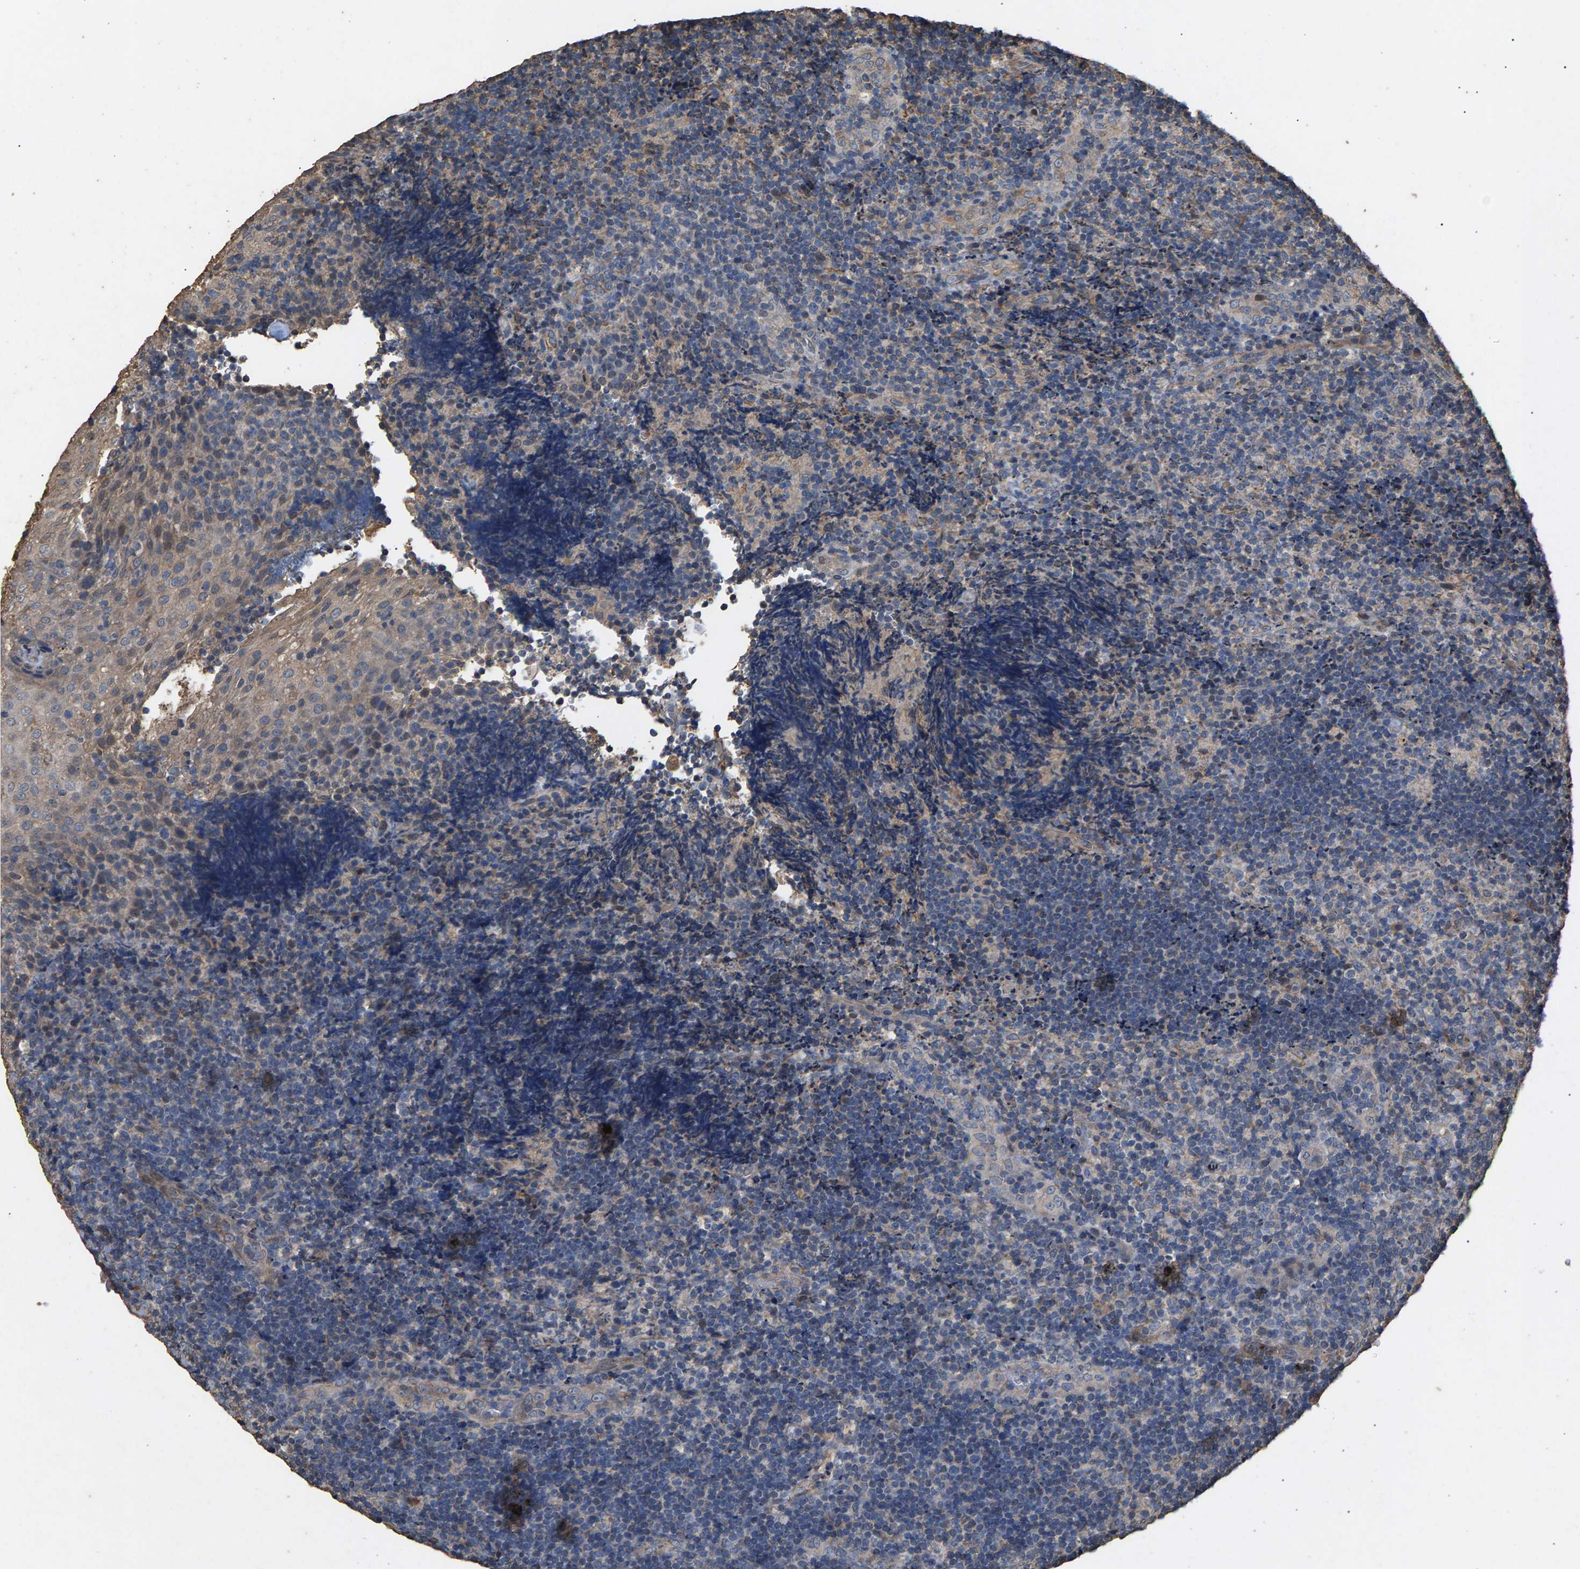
{"staining": {"intensity": "negative", "quantity": "none", "location": "none"}, "tissue": "lymphoma", "cell_type": "Tumor cells", "image_type": "cancer", "snomed": [{"axis": "morphology", "description": "Malignant lymphoma, non-Hodgkin's type, High grade"}, {"axis": "topography", "description": "Tonsil"}], "caption": "A high-resolution micrograph shows IHC staining of lymphoma, which exhibits no significant expression in tumor cells. Nuclei are stained in blue.", "gene": "HTRA3", "patient": {"sex": "female", "age": 36}}